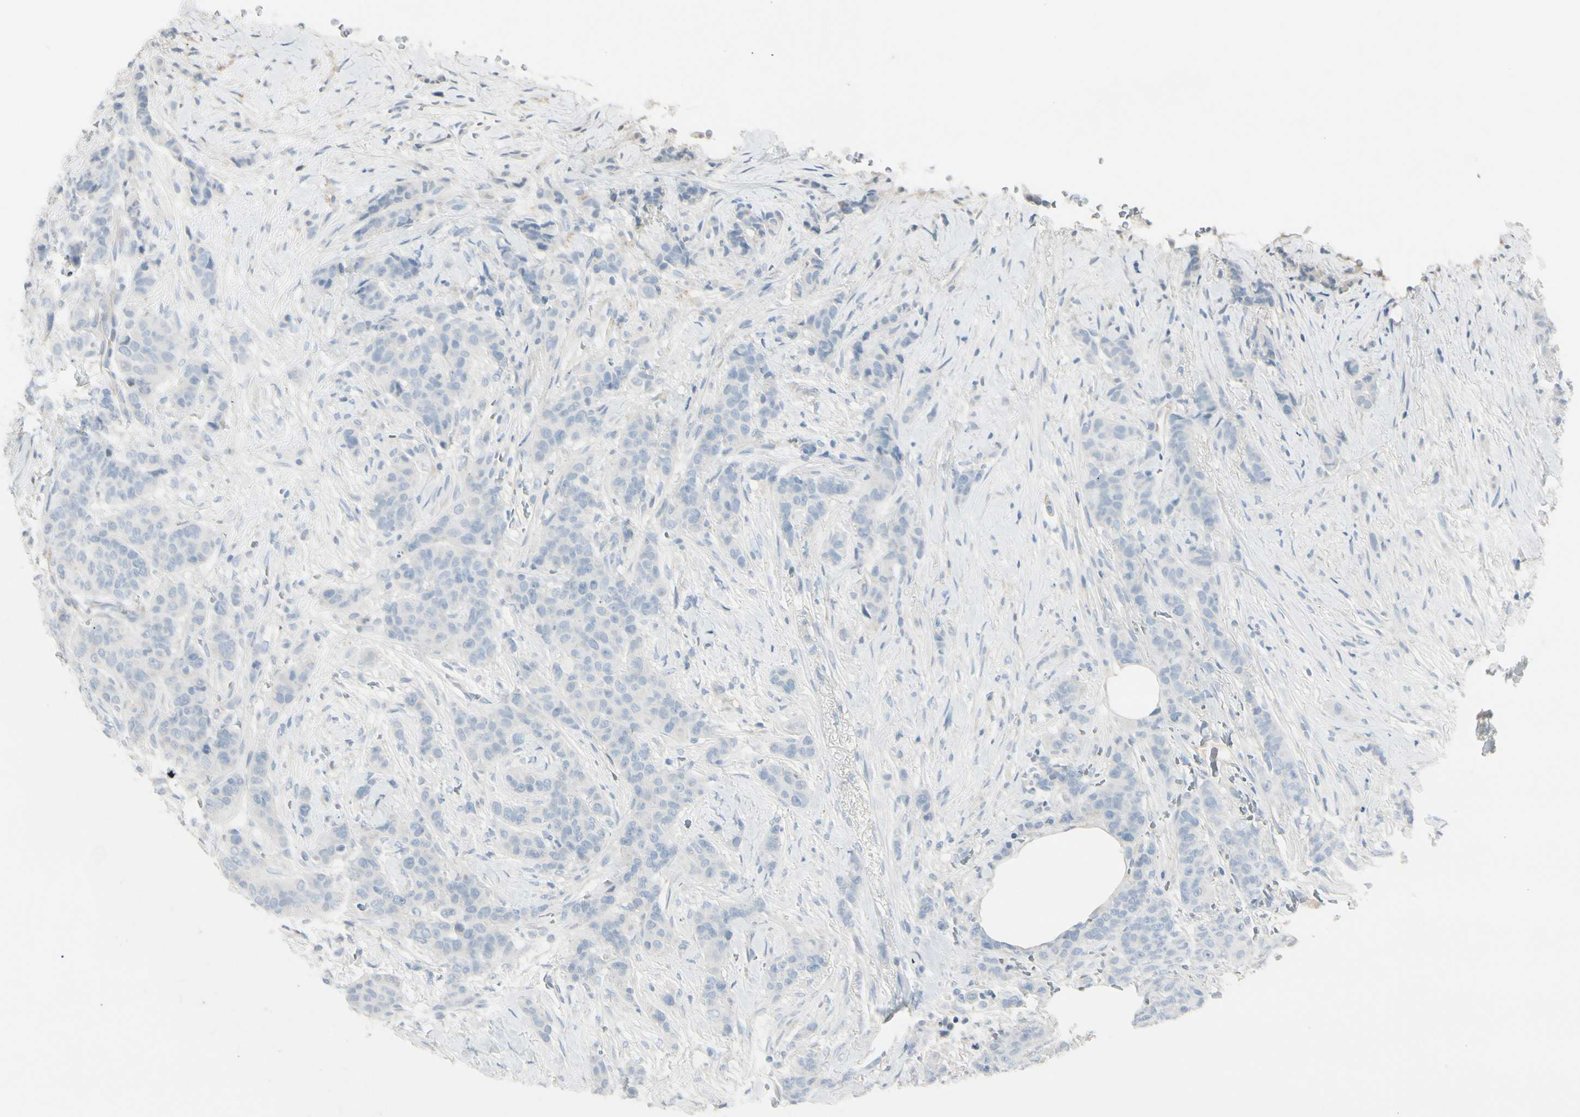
{"staining": {"intensity": "negative", "quantity": "none", "location": "none"}, "tissue": "breast cancer", "cell_type": "Tumor cells", "image_type": "cancer", "snomed": [{"axis": "morphology", "description": "Duct carcinoma"}, {"axis": "topography", "description": "Breast"}], "caption": "Image shows no significant protein expression in tumor cells of breast cancer (invasive ductal carcinoma).", "gene": "CACNA2D1", "patient": {"sex": "female", "age": 40}}